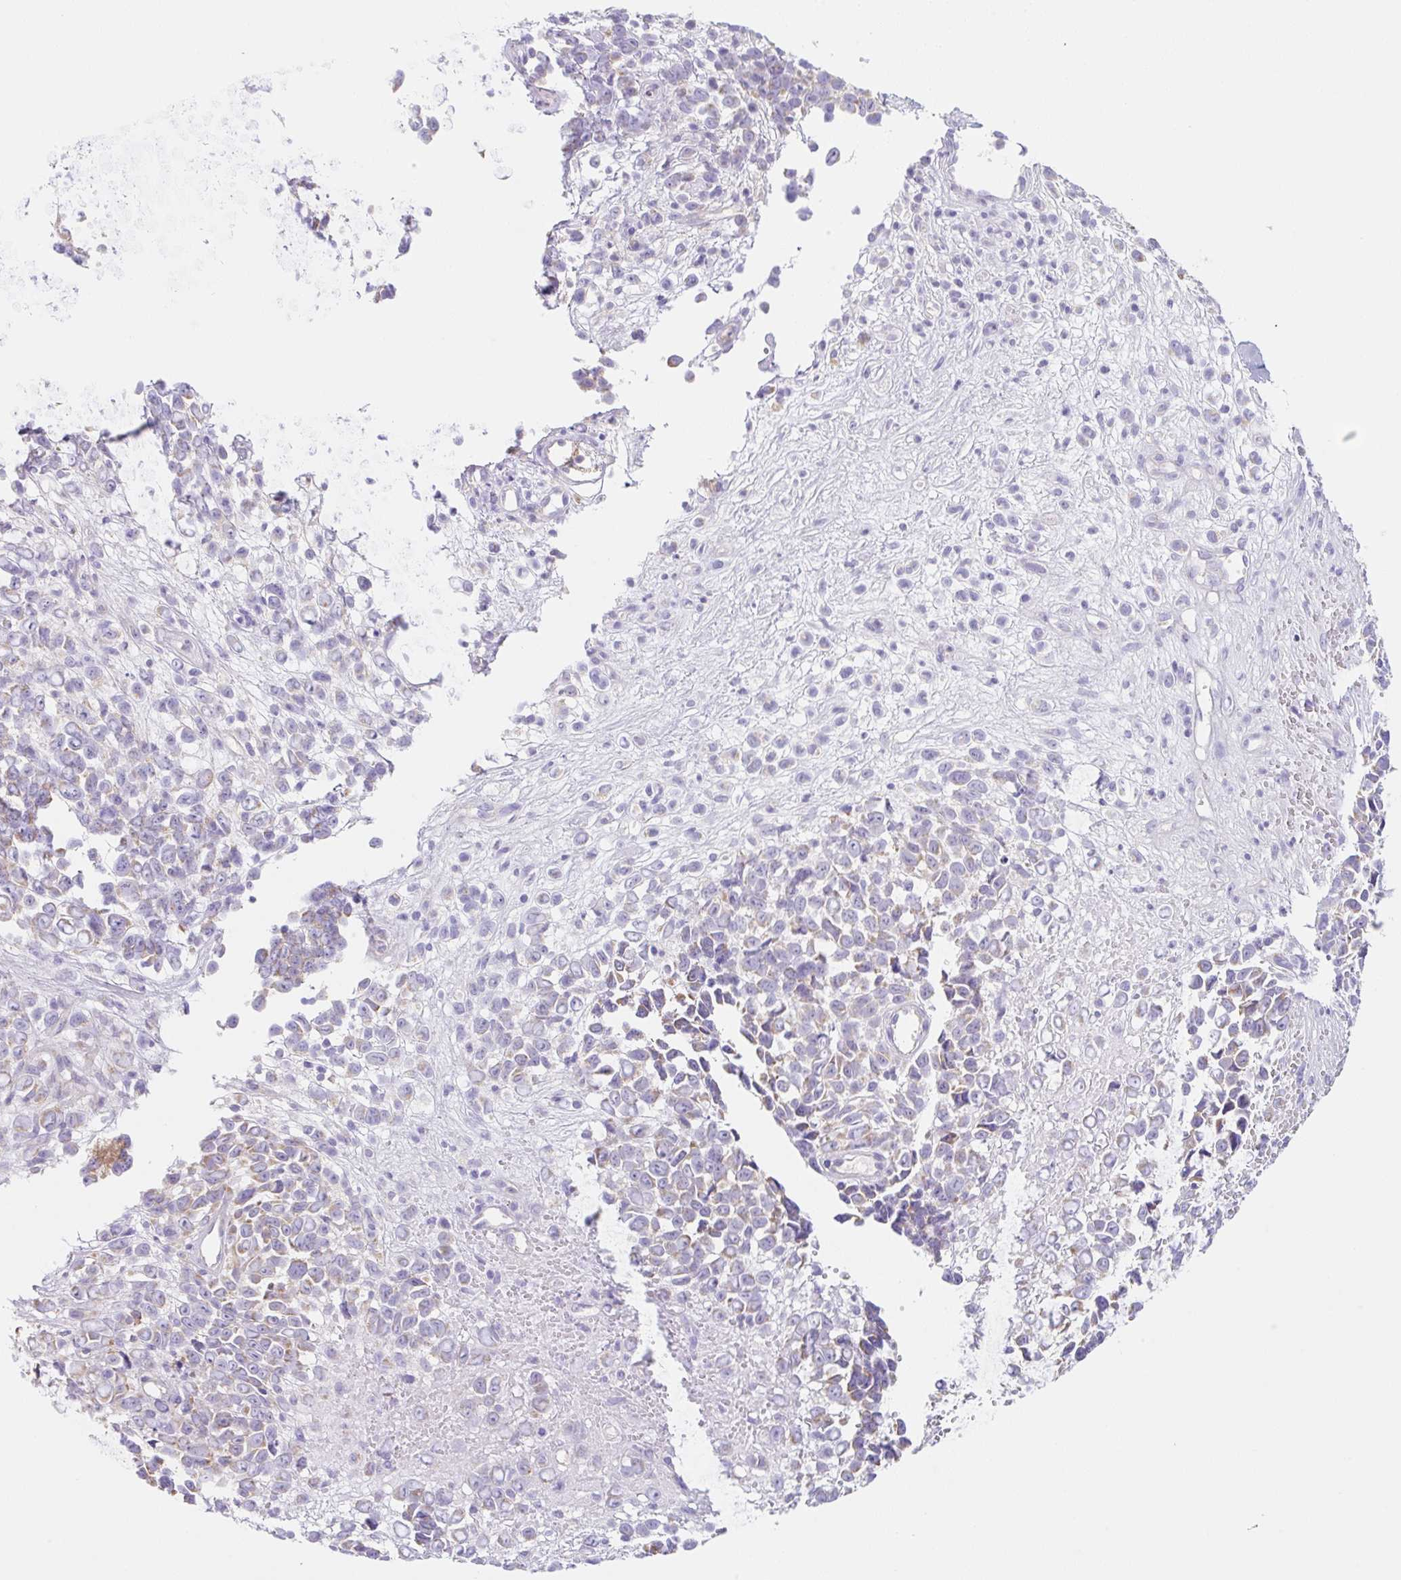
{"staining": {"intensity": "weak", "quantity": "25%-75%", "location": "cytoplasmic/membranous"}, "tissue": "melanoma", "cell_type": "Tumor cells", "image_type": "cancer", "snomed": [{"axis": "morphology", "description": "Malignant melanoma, NOS"}, {"axis": "topography", "description": "Nose, NOS"}], "caption": "Malignant melanoma stained for a protein displays weak cytoplasmic/membranous positivity in tumor cells.", "gene": "LYVE1", "patient": {"sex": "female", "age": 48}}